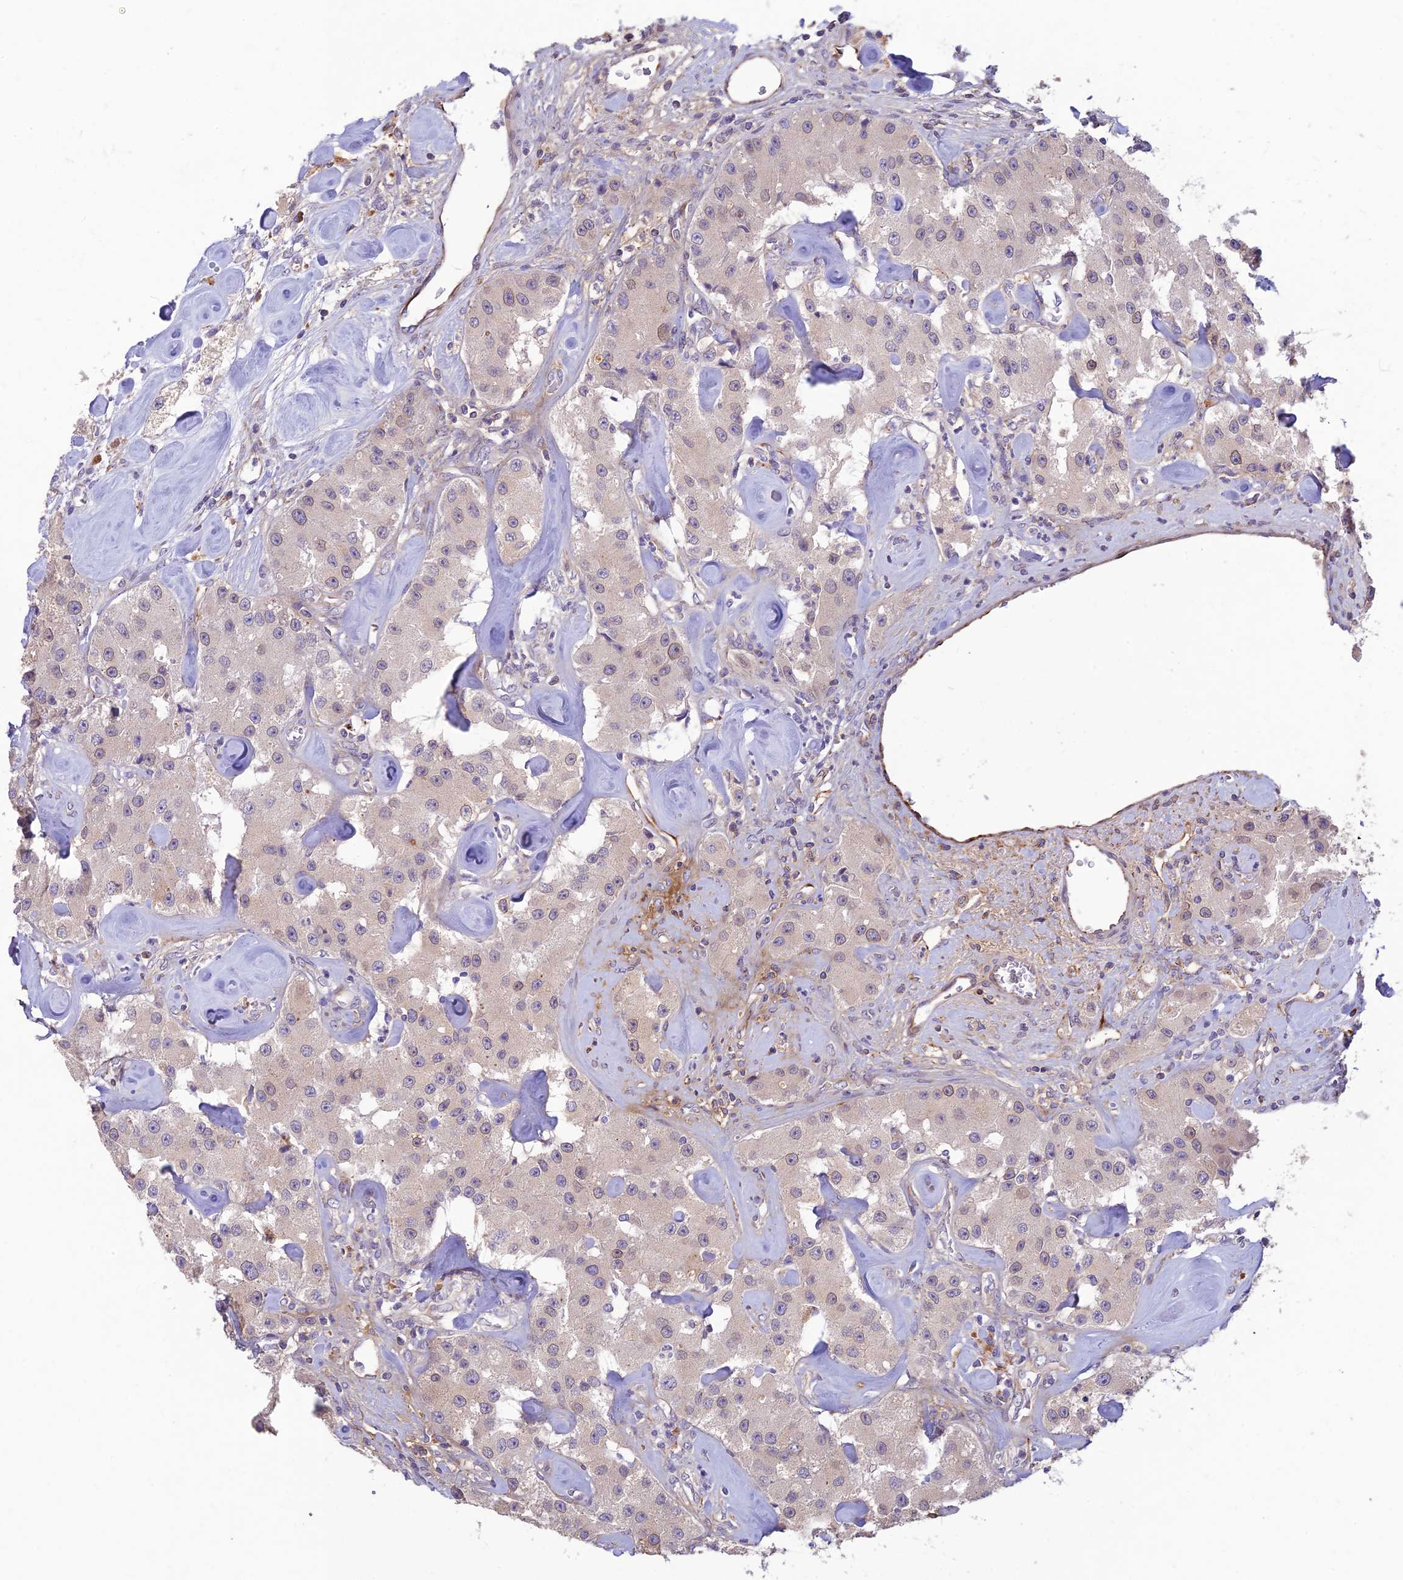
{"staining": {"intensity": "negative", "quantity": "none", "location": "none"}, "tissue": "carcinoid", "cell_type": "Tumor cells", "image_type": "cancer", "snomed": [{"axis": "morphology", "description": "Carcinoid, malignant, NOS"}, {"axis": "topography", "description": "Pancreas"}], "caption": "IHC of malignant carcinoid displays no positivity in tumor cells.", "gene": "ST8SIA5", "patient": {"sex": "male", "age": 41}}